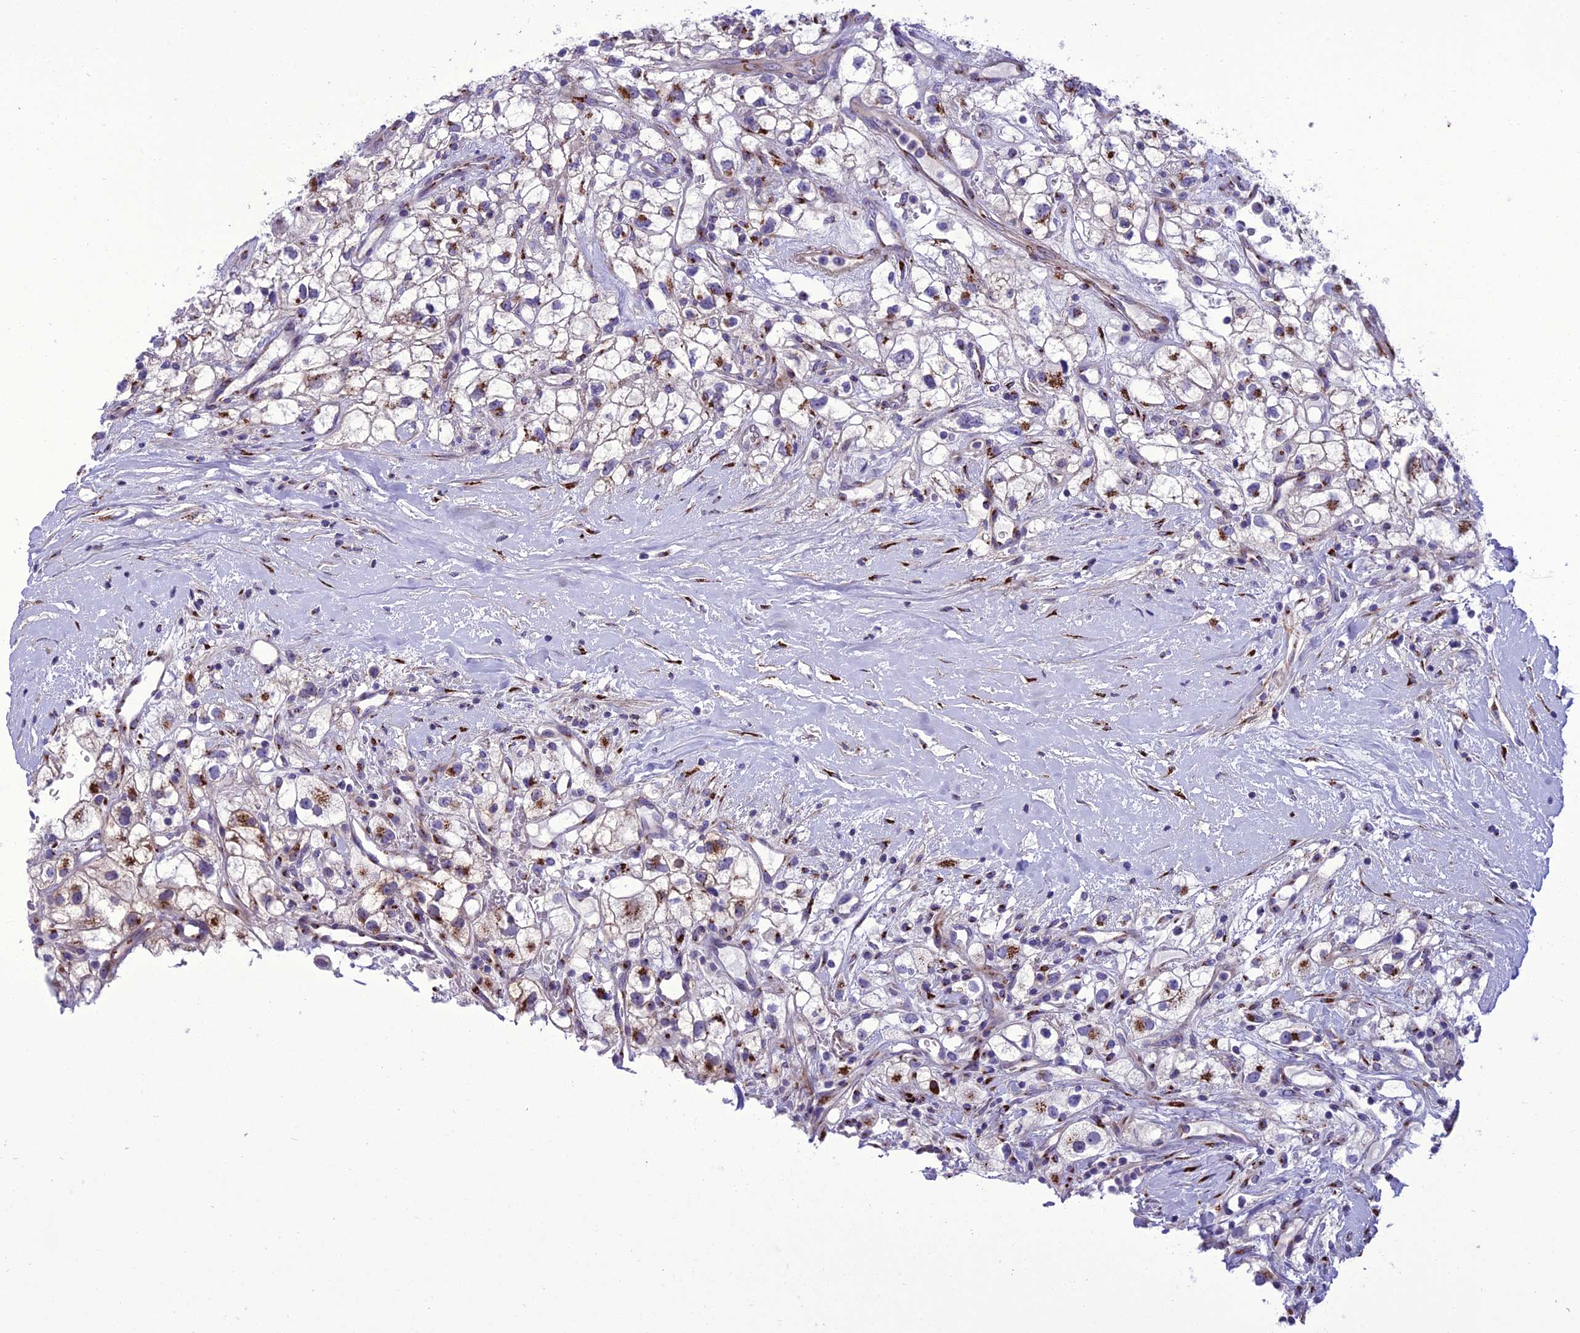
{"staining": {"intensity": "moderate", "quantity": "25%-75%", "location": "cytoplasmic/membranous"}, "tissue": "renal cancer", "cell_type": "Tumor cells", "image_type": "cancer", "snomed": [{"axis": "morphology", "description": "Adenocarcinoma, NOS"}, {"axis": "topography", "description": "Kidney"}], "caption": "Tumor cells exhibit medium levels of moderate cytoplasmic/membranous positivity in approximately 25%-75% of cells in adenocarcinoma (renal). (Stains: DAB (3,3'-diaminobenzidine) in brown, nuclei in blue, Microscopy: brightfield microscopy at high magnification).", "gene": "GOLM2", "patient": {"sex": "male", "age": 59}}